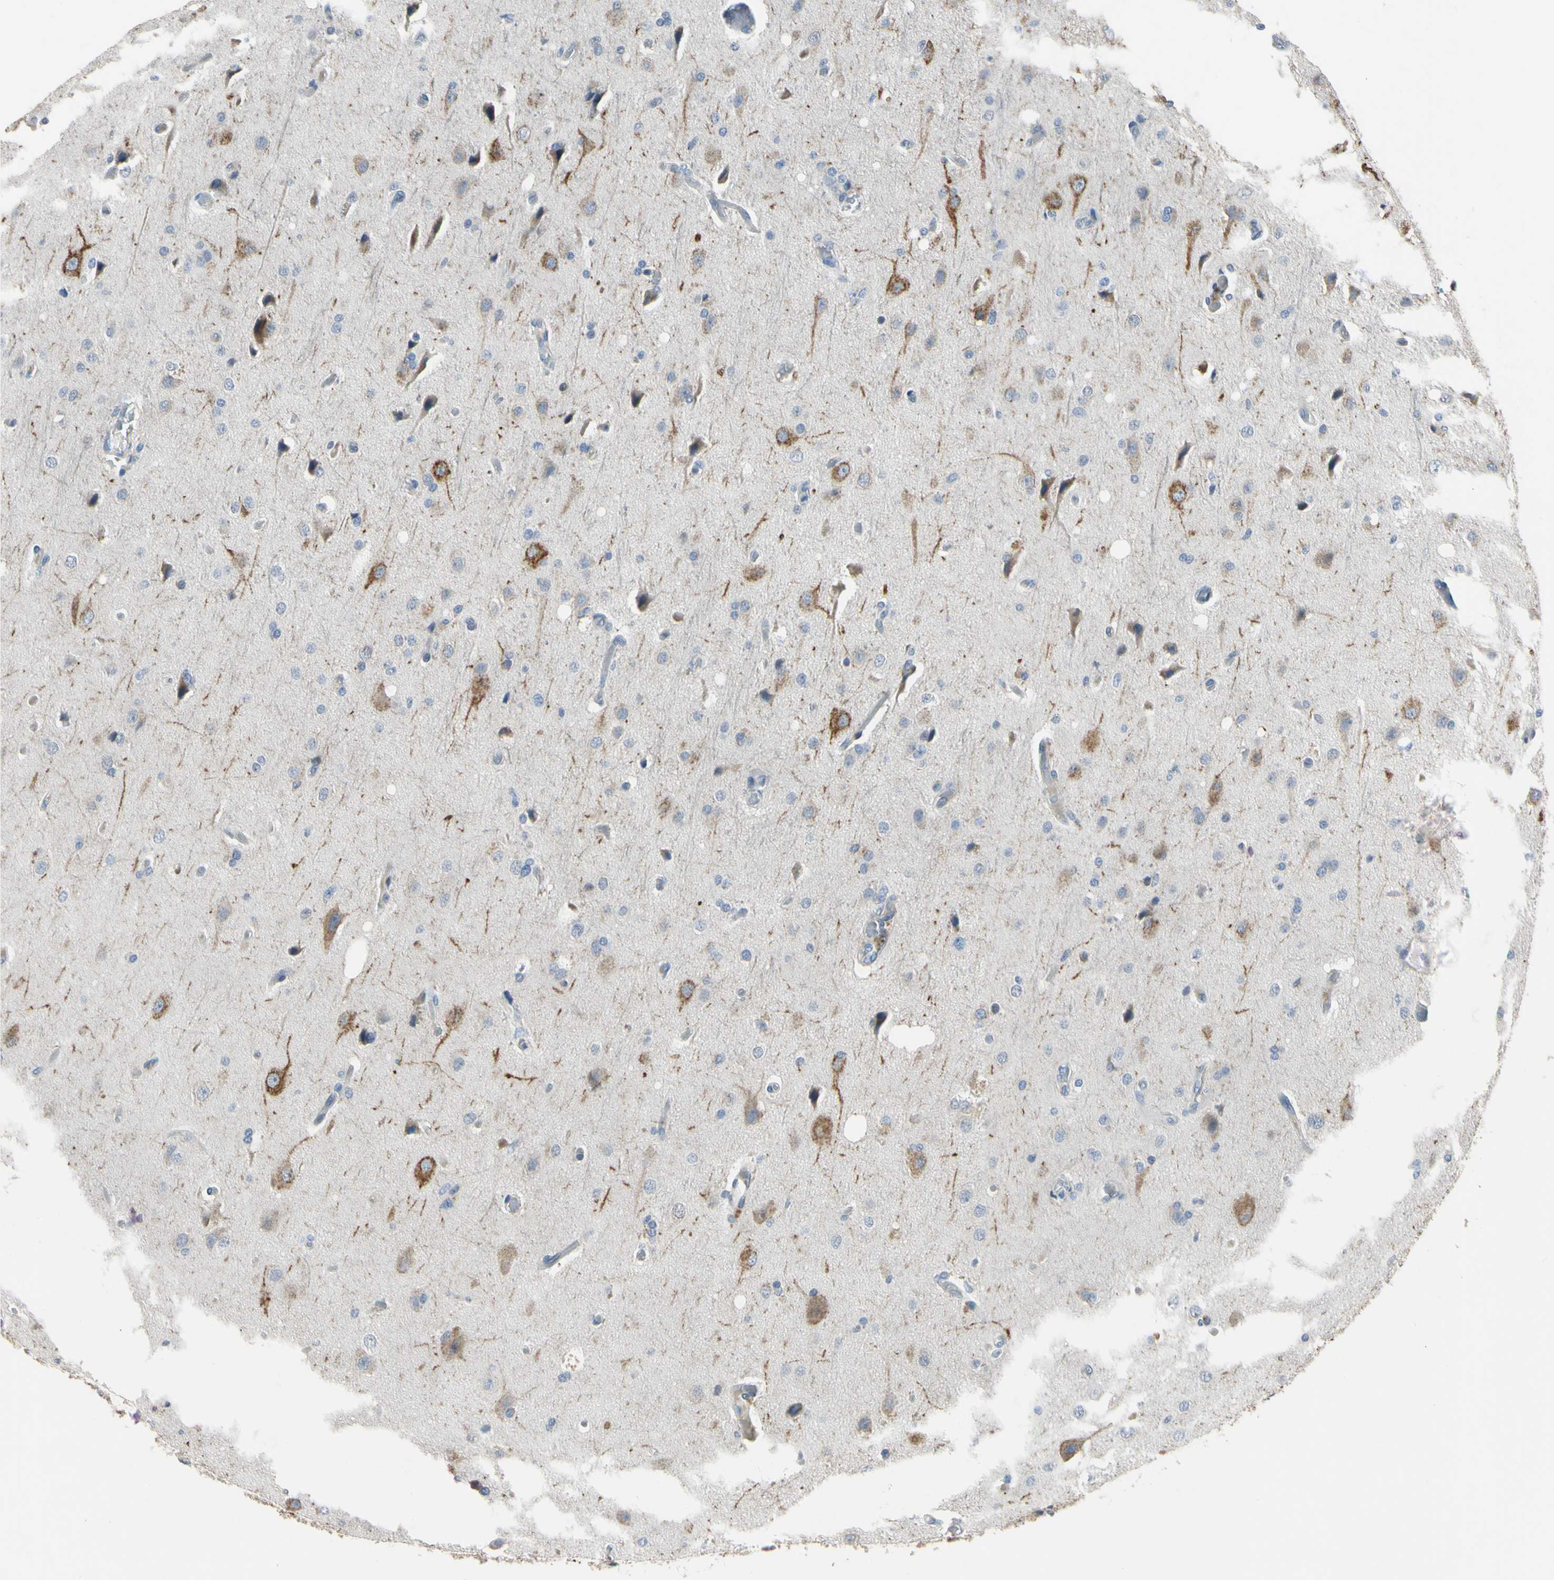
{"staining": {"intensity": "moderate", "quantity": "<25%", "location": "cytoplasmic/membranous"}, "tissue": "glioma", "cell_type": "Tumor cells", "image_type": "cancer", "snomed": [{"axis": "morphology", "description": "Normal tissue, NOS"}, {"axis": "morphology", "description": "Glioma, malignant, High grade"}, {"axis": "topography", "description": "Cerebral cortex"}], "caption": "Tumor cells show low levels of moderate cytoplasmic/membranous staining in about <25% of cells in glioma. The protein of interest is shown in brown color, while the nuclei are stained blue.", "gene": "LHX9", "patient": {"sex": "male", "age": 77}}